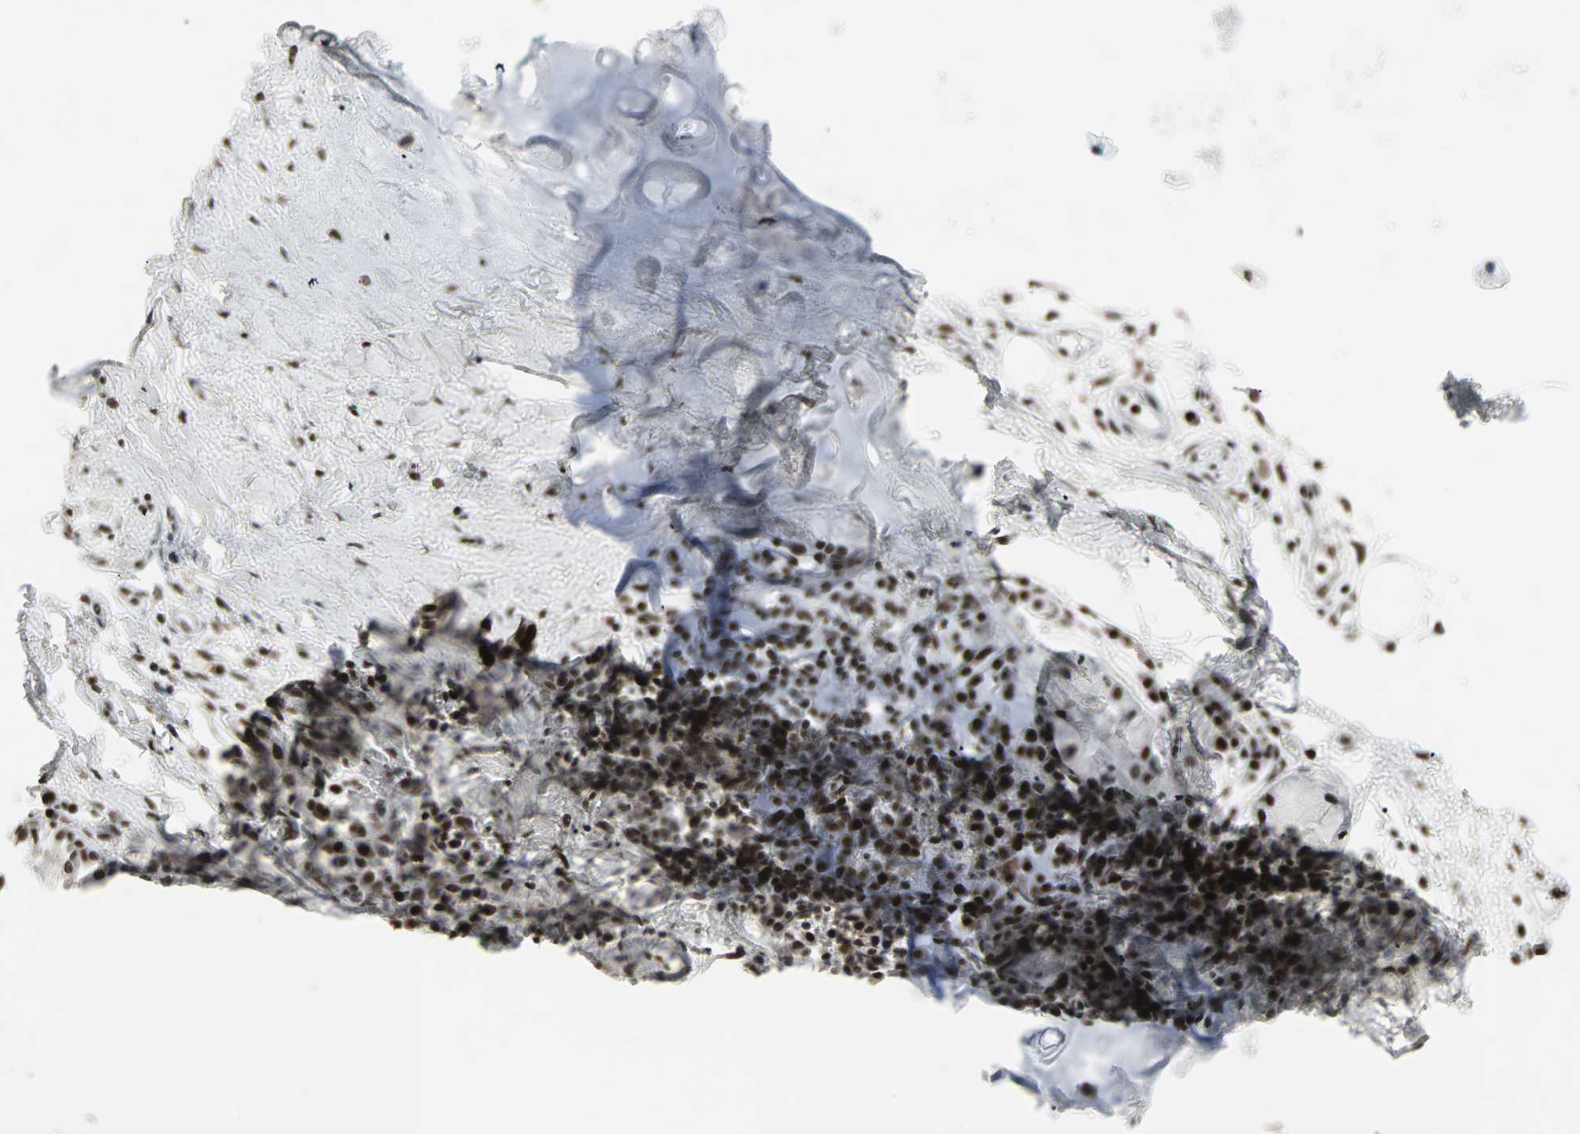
{"staining": {"intensity": "negative", "quantity": "none", "location": "none"}, "tissue": "soft tissue", "cell_type": "Chondrocytes", "image_type": "normal", "snomed": [{"axis": "morphology", "description": "Normal tissue, NOS"}, {"axis": "morphology", "description": "Adenocarcinoma, NOS"}, {"axis": "topography", "description": "Cartilage tissue"}, {"axis": "topography", "description": "Bronchus"}, {"axis": "topography", "description": "Lung"}], "caption": "There is no significant staining in chondrocytes of soft tissue. Brightfield microscopy of immunohistochemistry (IHC) stained with DAB (3,3'-diaminobenzidine) (brown) and hematoxylin (blue), captured at high magnification.", "gene": "PNKP", "patient": {"sex": "female", "age": 67}}